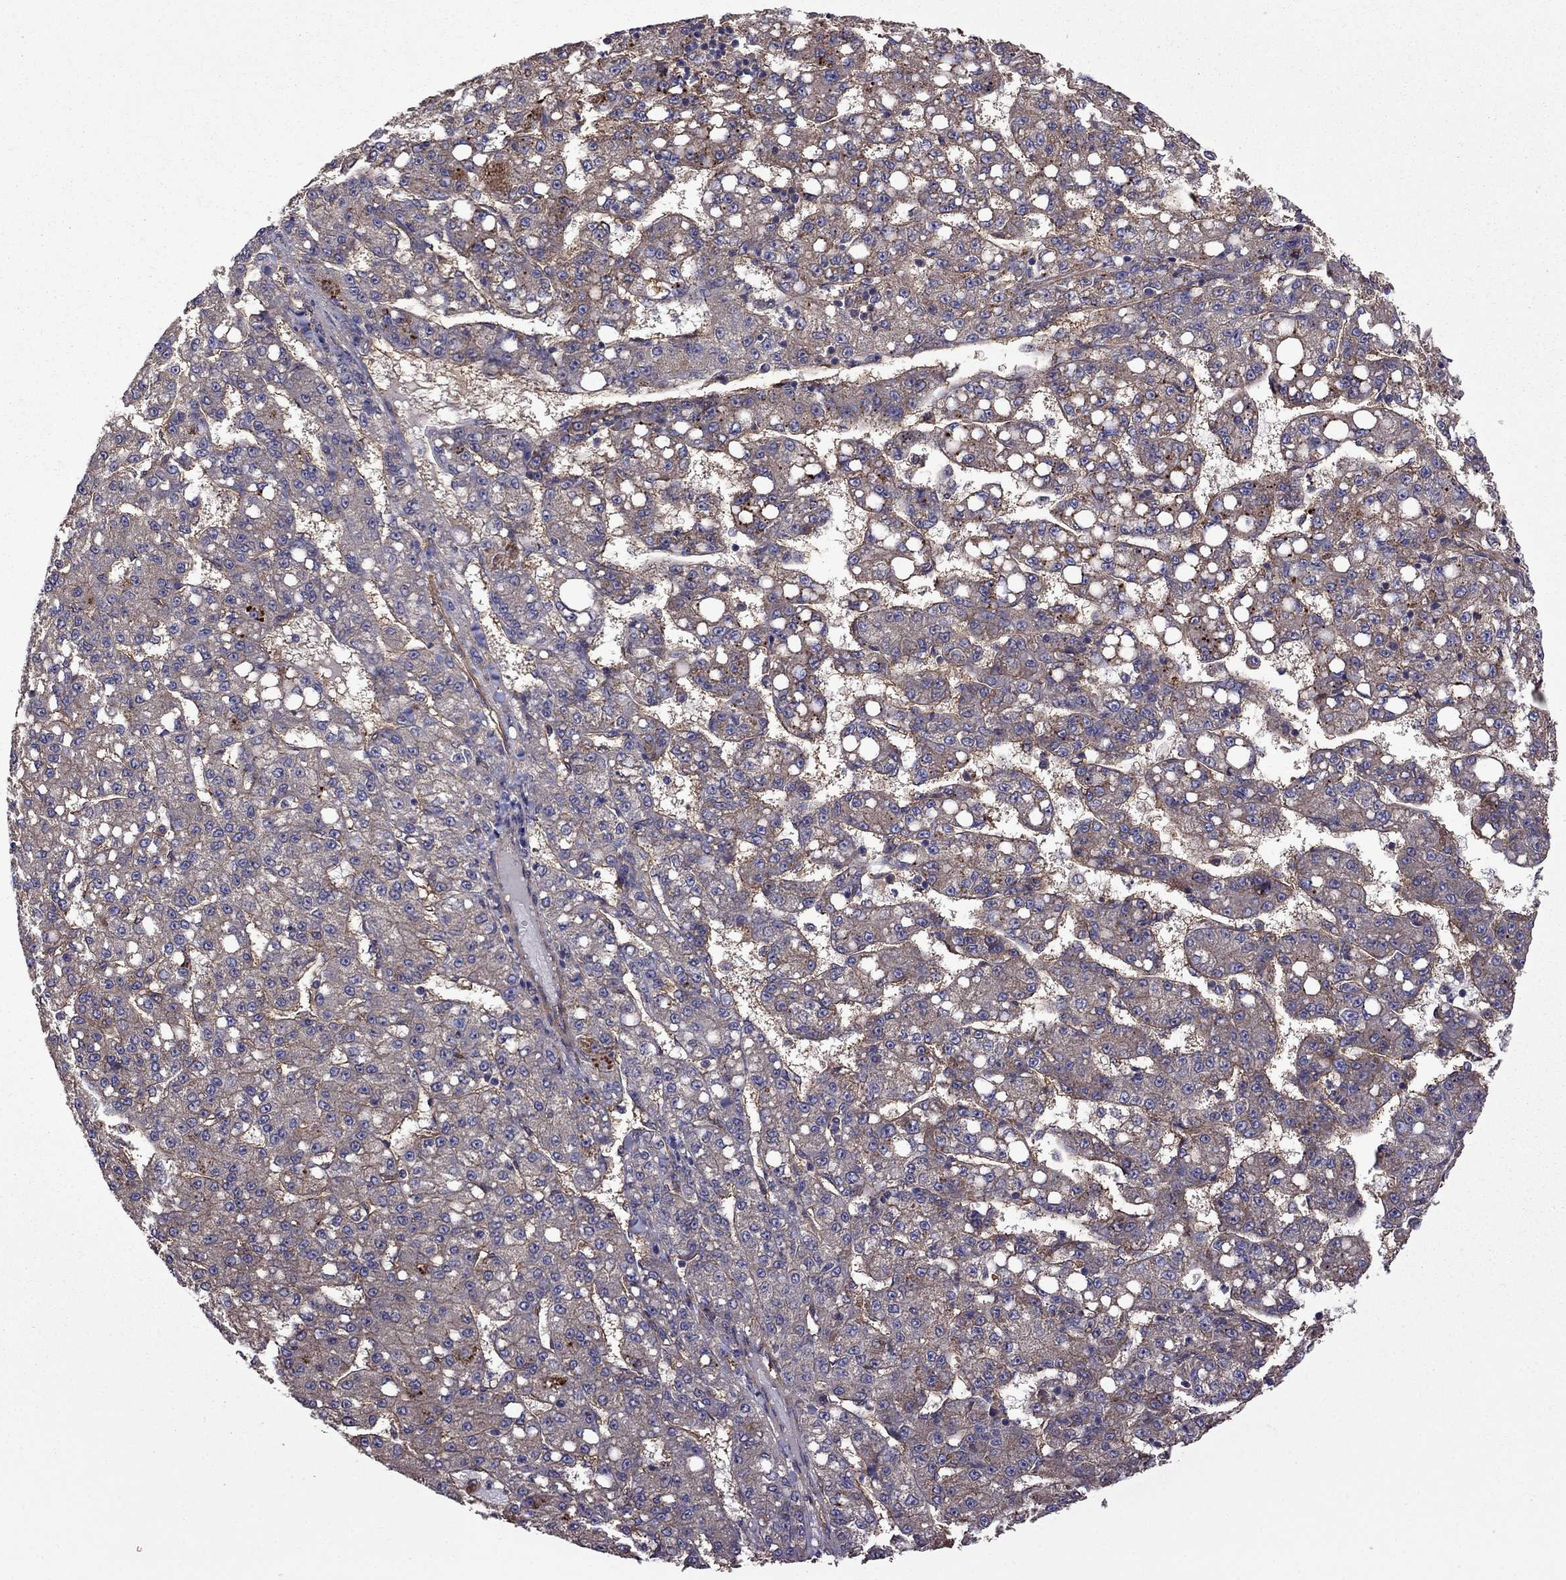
{"staining": {"intensity": "moderate", "quantity": ">75%", "location": "cytoplasmic/membranous"}, "tissue": "liver cancer", "cell_type": "Tumor cells", "image_type": "cancer", "snomed": [{"axis": "morphology", "description": "Carcinoma, Hepatocellular, NOS"}, {"axis": "topography", "description": "Liver"}], "caption": "This is an image of immunohistochemistry (IHC) staining of hepatocellular carcinoma (liver), which shows moderate positivity in the cytoplasmic/membranous of tumor cells.", "gene": "ITGB1", "patient": {"sex": "female", "age": 65}}